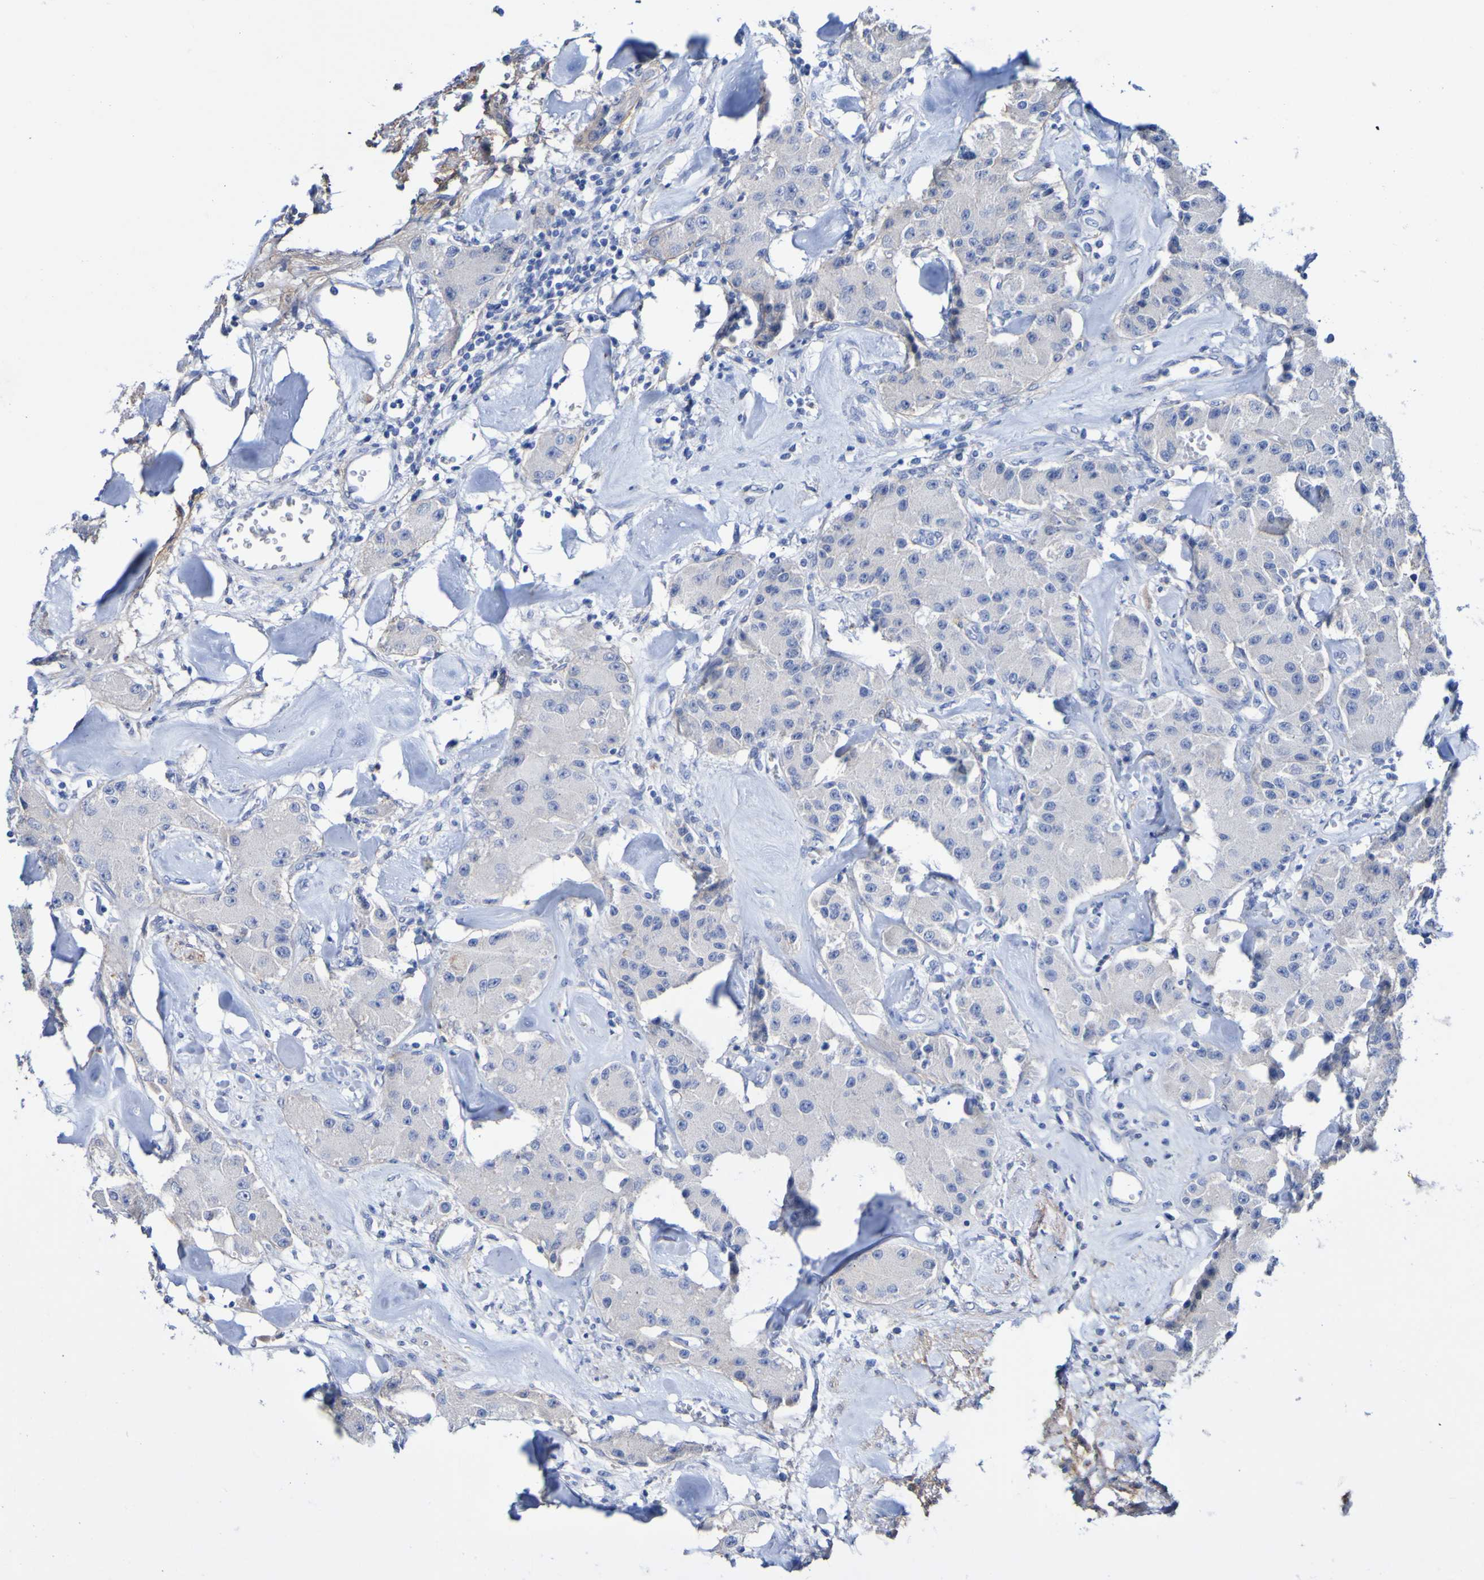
{"staining": {"intensity": "negative", "quantity": "none", "location": "none"}, "tissue": "carcinoid", "cell_type": "Tumor cells", "image_type": "cancer", "snomed": [{"axis": "morphology", "description": "Carcinoid, malignant, NOS"}, {"axis": "topography", "description": "Pancreas"}], "caption": "Tumor cells are negative for protein expression in human carcinoid.", "gene": "SGCB", "patient": {"sex": "male", "age": 41}}